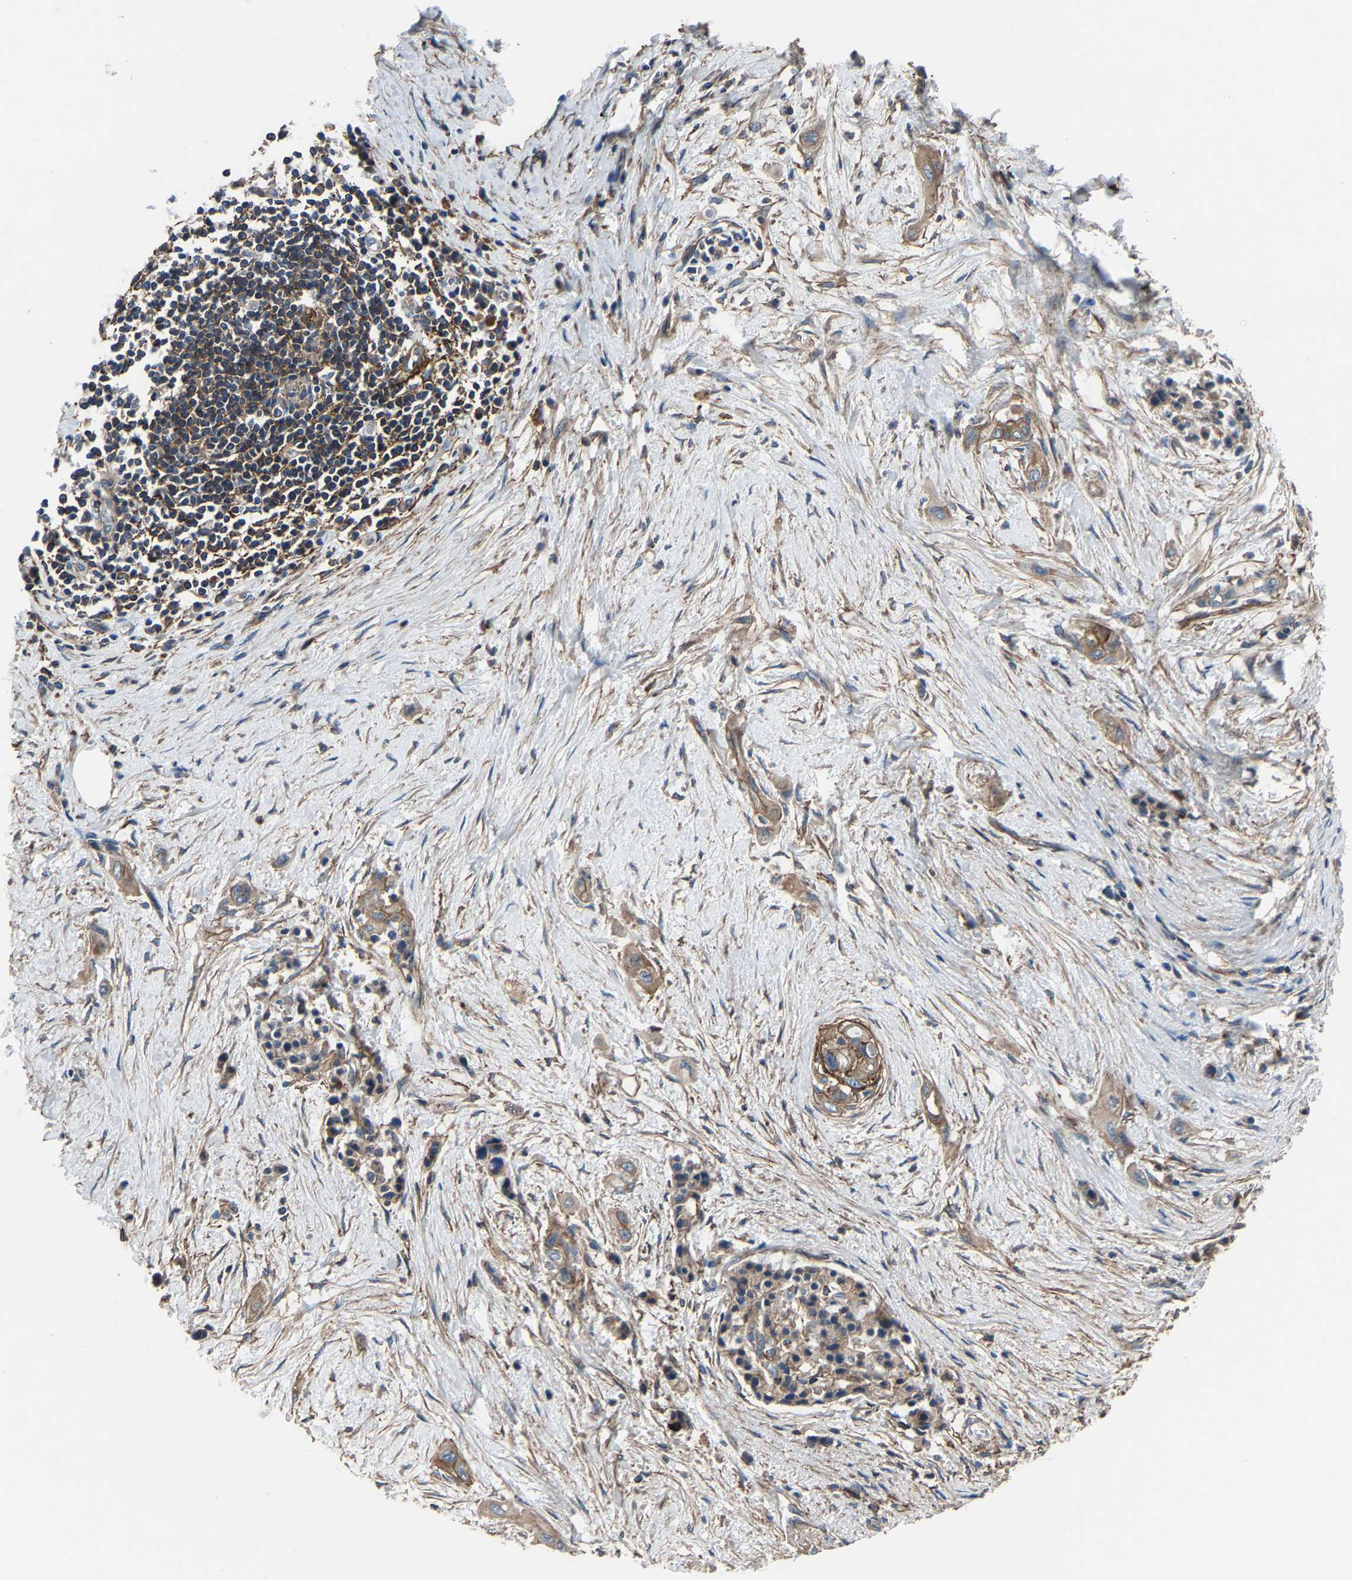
{"staining": {"intensity": "moderate", "quantity": ">75%", "location": "cytoplasmic/membranous"}, "tissue": "pancreatic cancer", "cell_type": "Tumor cells", "image_type": "cancer", "snomed": [{"axis": "morphology", "description": "Adenocarcinoma, NOS"}, {"axis": "topography", "description": "Pancreas"}], "caption": "Protein staining of pancreatic cancer (adenocarcinoma) tissue exhibits moderate cytoplasmic/membranous staining in approximately >75% of tumor cells. Nuclei are stained in blue.", "gene": "KIAA1958", "patient": {"sex": "male", "age": 59}}